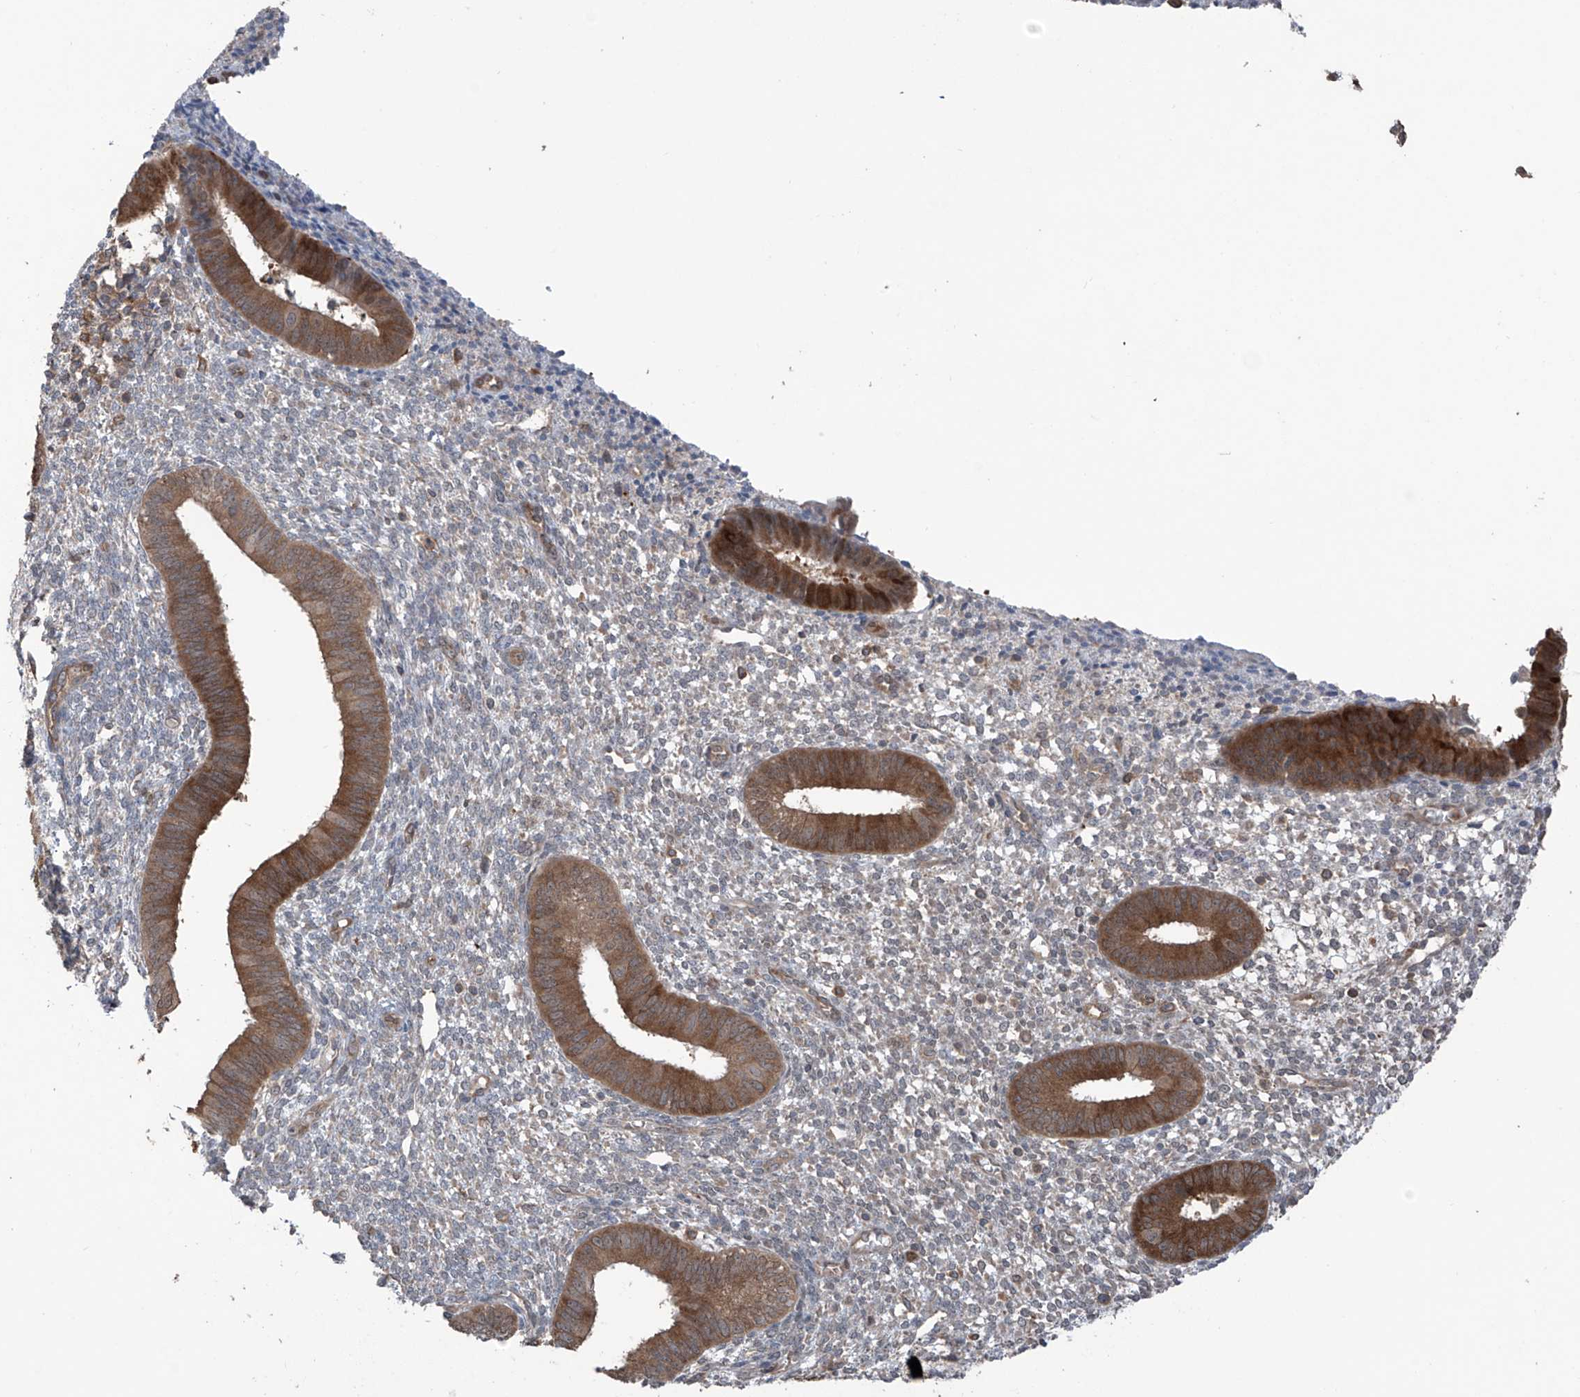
{"staining": {"intensity": "negative", "quantity": "none", "location": "none"}, "tissue": "endometrium", "cell_type": "Cells in endometrial stroma", "image_type": "normal", "snomed": [{"axis": "morphology", "description": "Normal tissue, NOS"}, {"axis": "topography", "description": "Endometrium"}], "caption": "Endometrium stained for a protein using immunohistochemistry demonstrates no staining cells in endometrial stroma.", "gene": "SAMD3", "patient": {"sex": "female", "age": 46}}